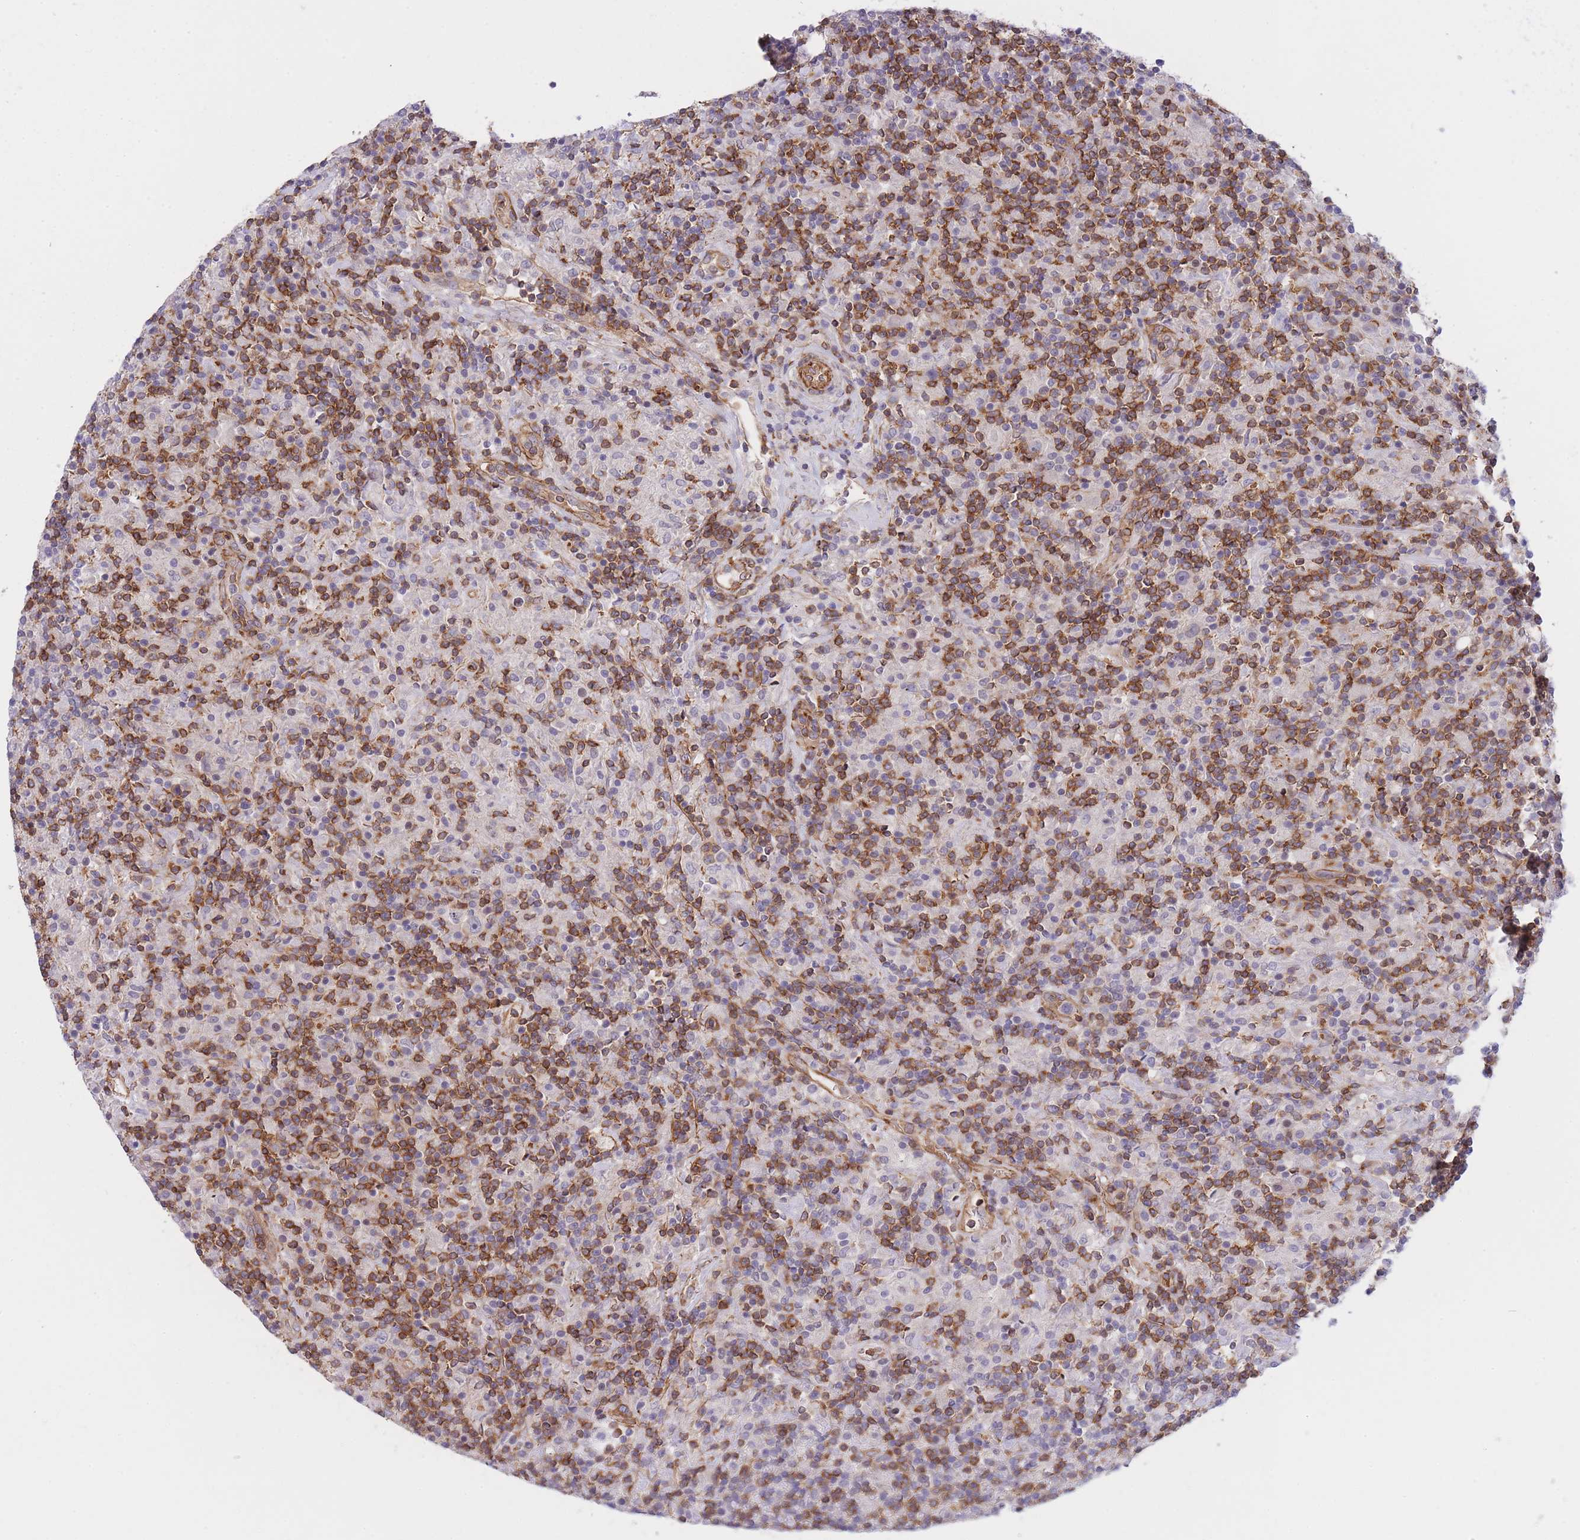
{"staining": {"intensity": "negative", "quantity": "none", "location": "none"}, "tissue": "lymphoma", "cell_type": "Tumor cells", "image_type": "cancer", "snomed": [{"axis": "morphology", "description": "Hodgkin's disease, NOS"}, {"axis": "topography", "description": "Lymph node"}], "caption": "Hodgkin's disease was stained to show a protein in brown. There is no significant staining in tumor cells.", "gene": "CDC25B", "patient": {"sex": "male", "age": 70}}